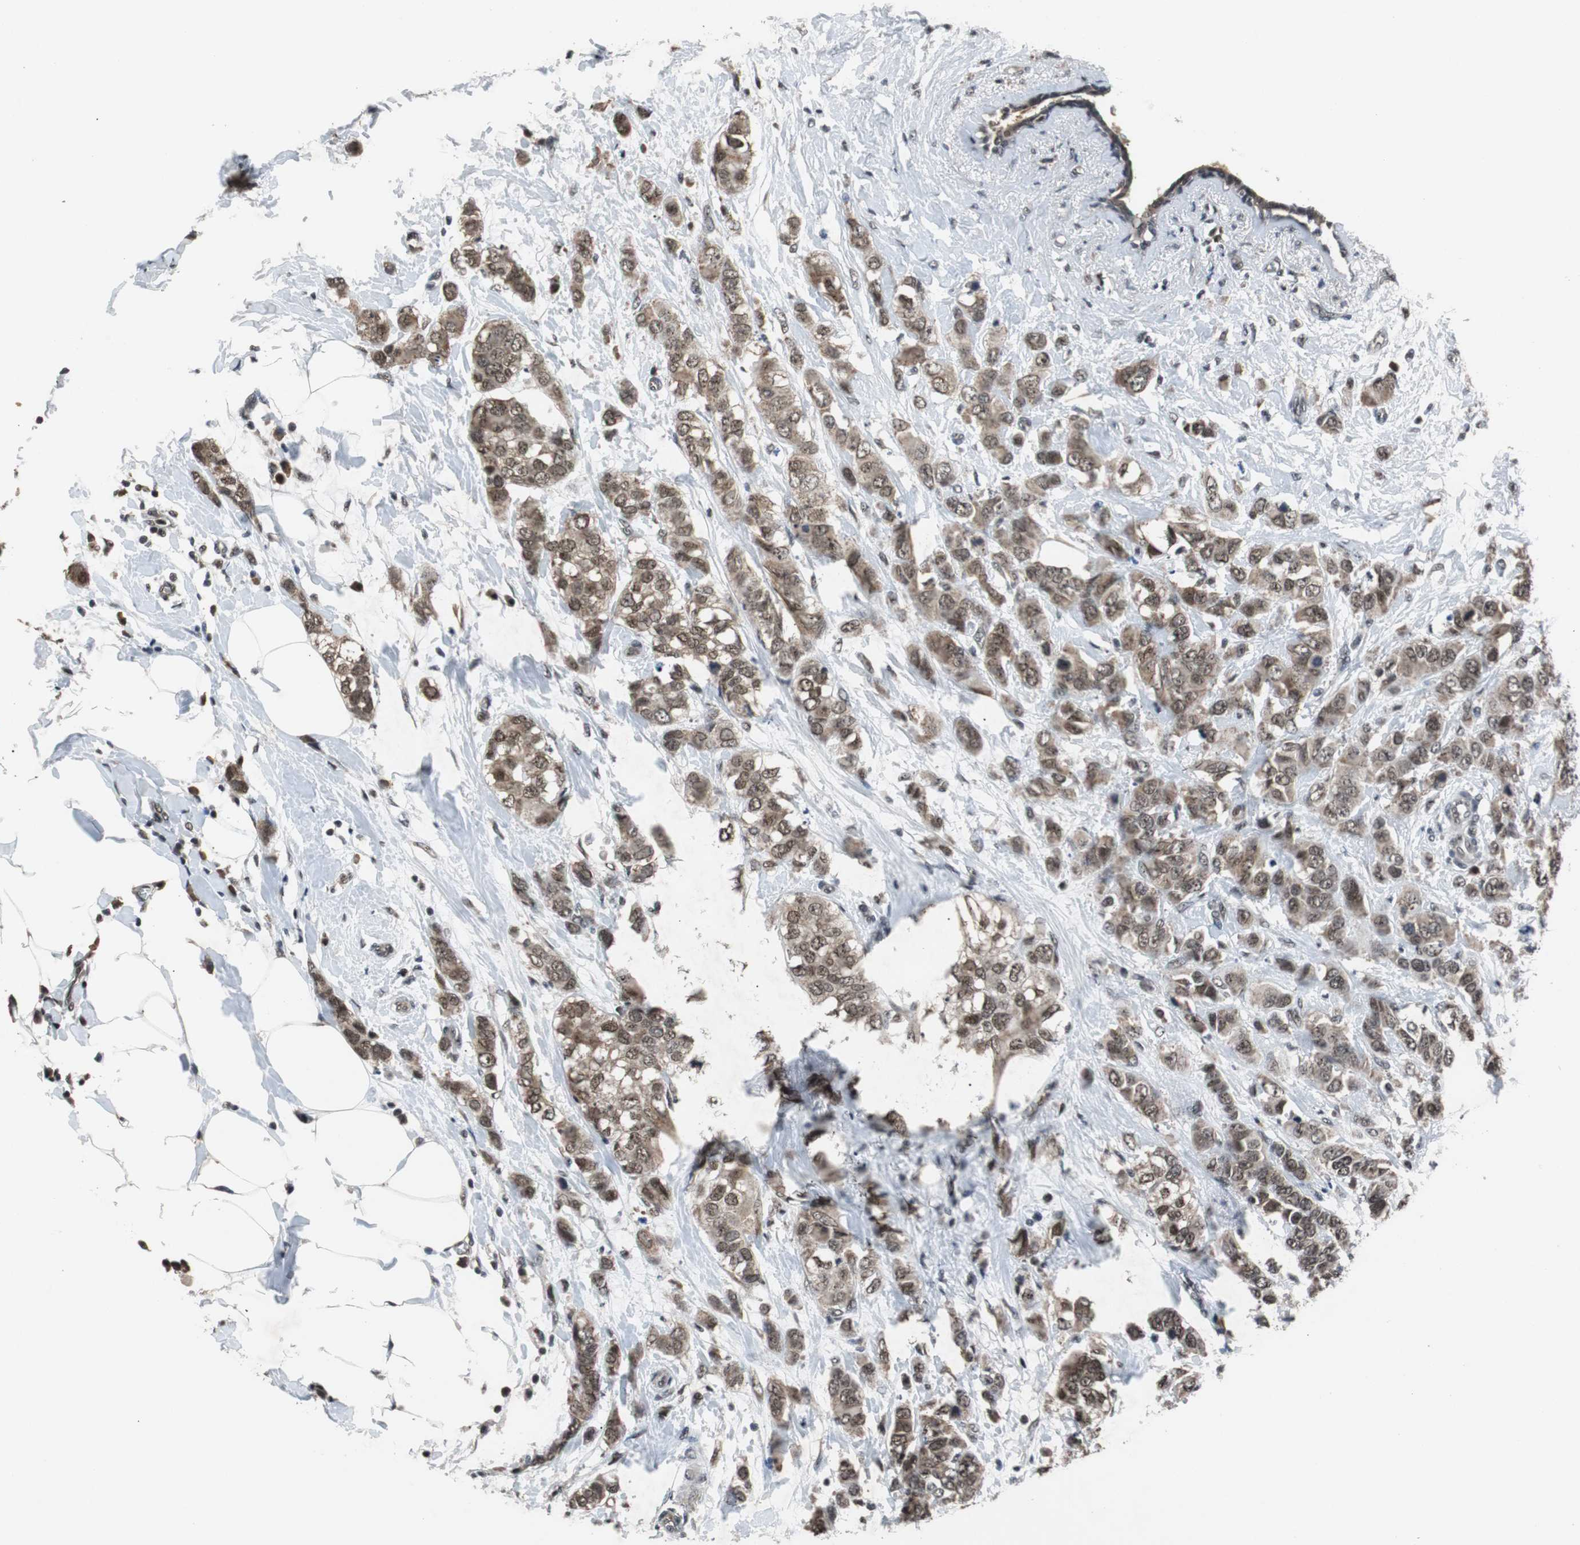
{"staining": {"intensity": "moderate", "quantity": ">75%", "location": "cytoplasmic/membranous,nuclear"}, "tissue": "breast cancer", "cell_type": "Tumor cells", "image_type": "cancer", "snomed": [{"axis": "morphology", "description": "Normal tissue, NOS"}, {"axis": "morphology", "description": "Duct carcinoma"}, {"axis": "topography", "description": "Breast"}], "caption": "Brown immunohistochemical staining in human breast cancer reveals moderate cytoplasmic/membranous and nuclear expression in about >75% of tumor cells.", "gene": "USP28", "patient": {"sex": "female", "age": 50}}